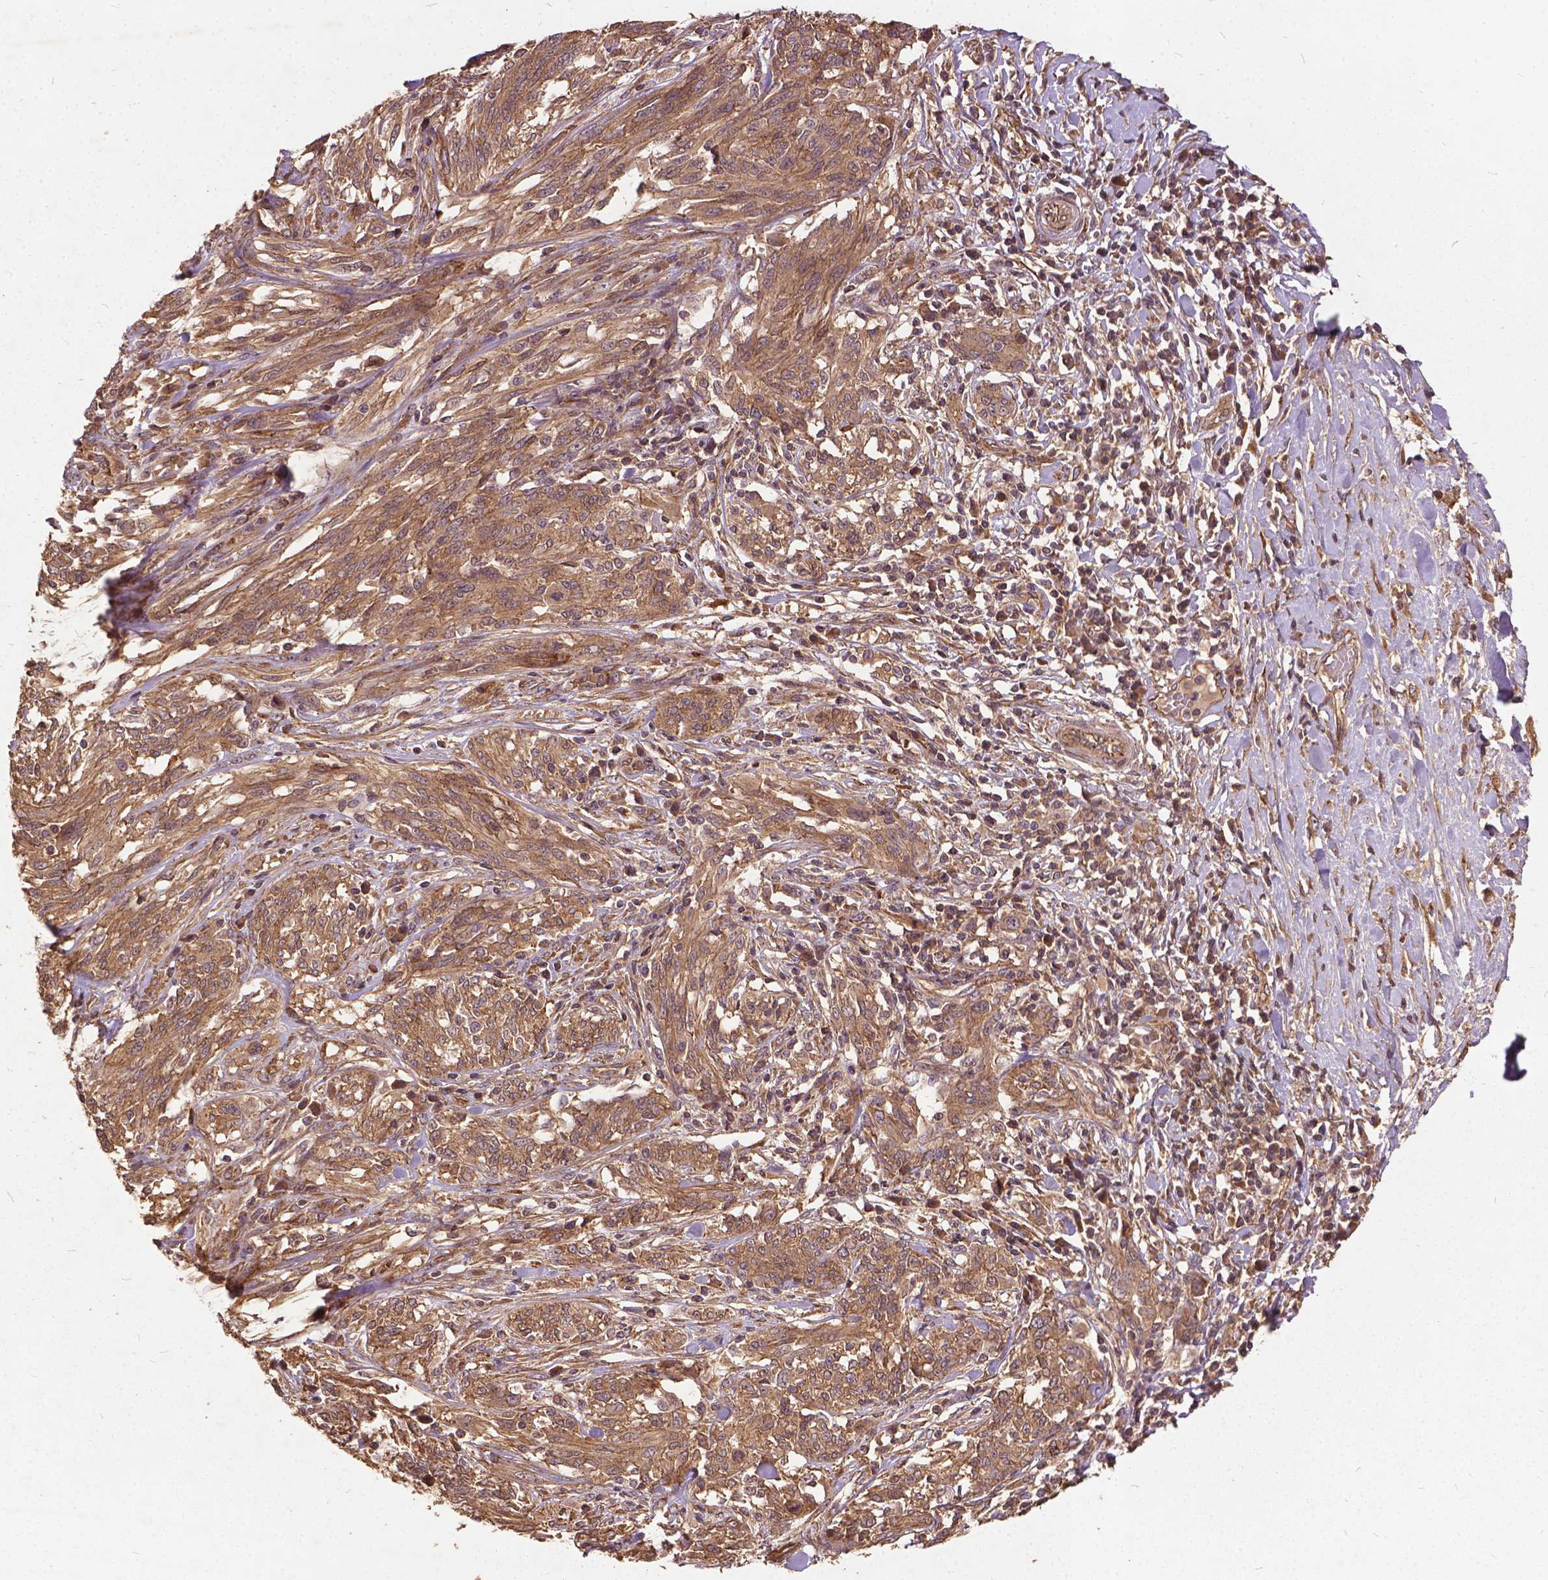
{"staining": {"intensity": "moderate", "quantity": ">75%", "location": "cytoplasmic/membranous"}, "tissue": "melanoma", "cell_type": "Tumor cells", "image_type": "cancer", "snomed": [{"axis": "morphology", "description": "Malignant melanoma, NOS"}, {"axis": "topography", "description": "Skin"}], "caption": "High-magnification brightfield microscopy of malignant melanoma stained with DAB (brown) and counterstained with hematoxylin (blue). tumor cells exhibit moderate cytoplasmic/membranous staining is present in approximately>75% of cells.", "gene": "UBXN2A", "patient": {"sex": "female", "age": 91}}